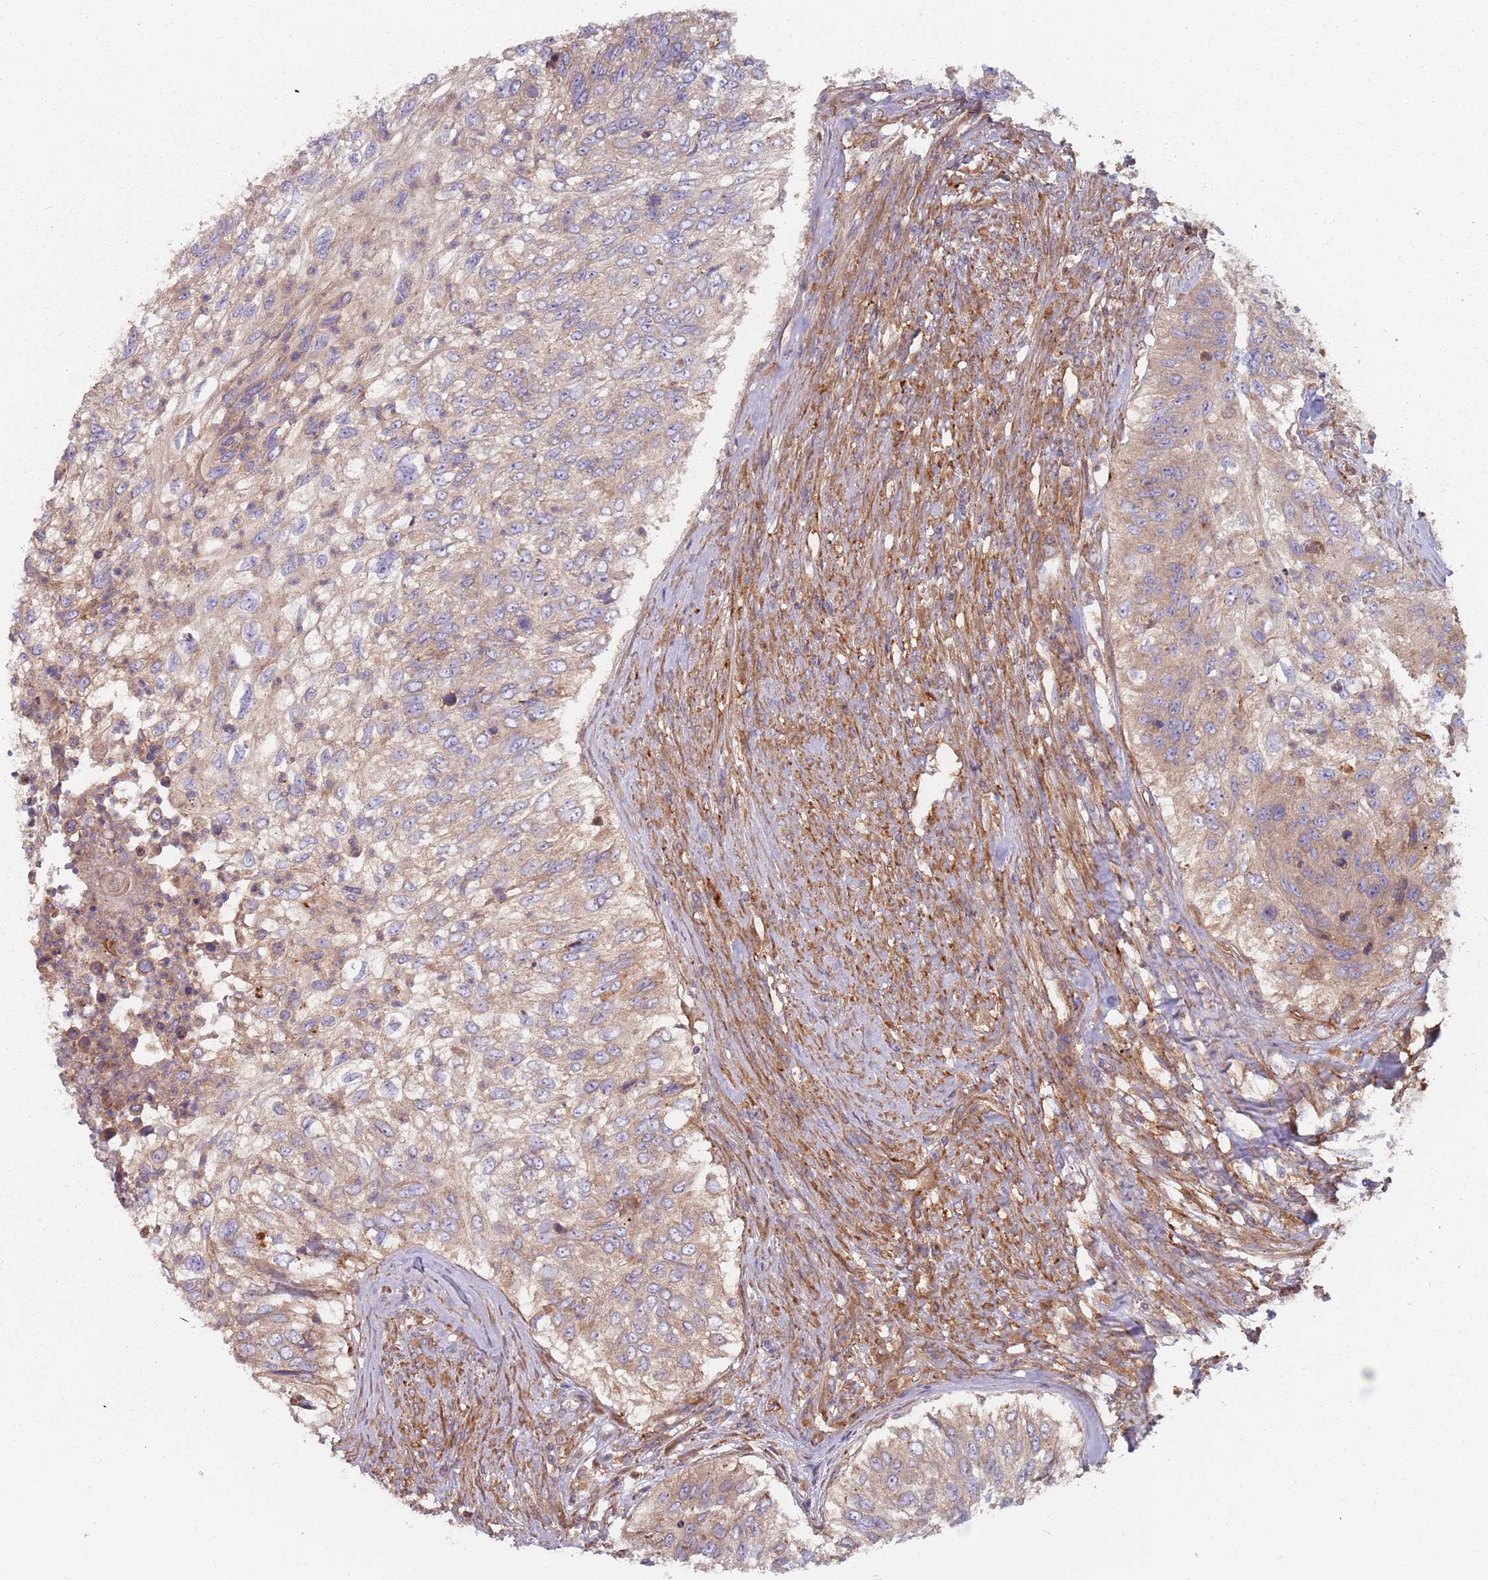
{"staining": {"intensity": "weak", "quantity": "25%-75%", "location": "cytoplasmic/membranous"}, "tissue": "urothelial cancer", "cell_type": "Tumor cells", "image_type": "cancer", "snomed": [{"axis": "morphology", "description": "Urothelial carcinoma, High grade"}, {"axis": "topography", "description": "Urinary bladder"}], "caption": "Human urothelial carcinoma (high-grade) stained for a protein (brown) reveals weak cytoplasmic/membranous positive expression in about 25%-75% of tumor cells.", "gene": "SPDL1", "patient": {"sex": "female", "age": 60}}